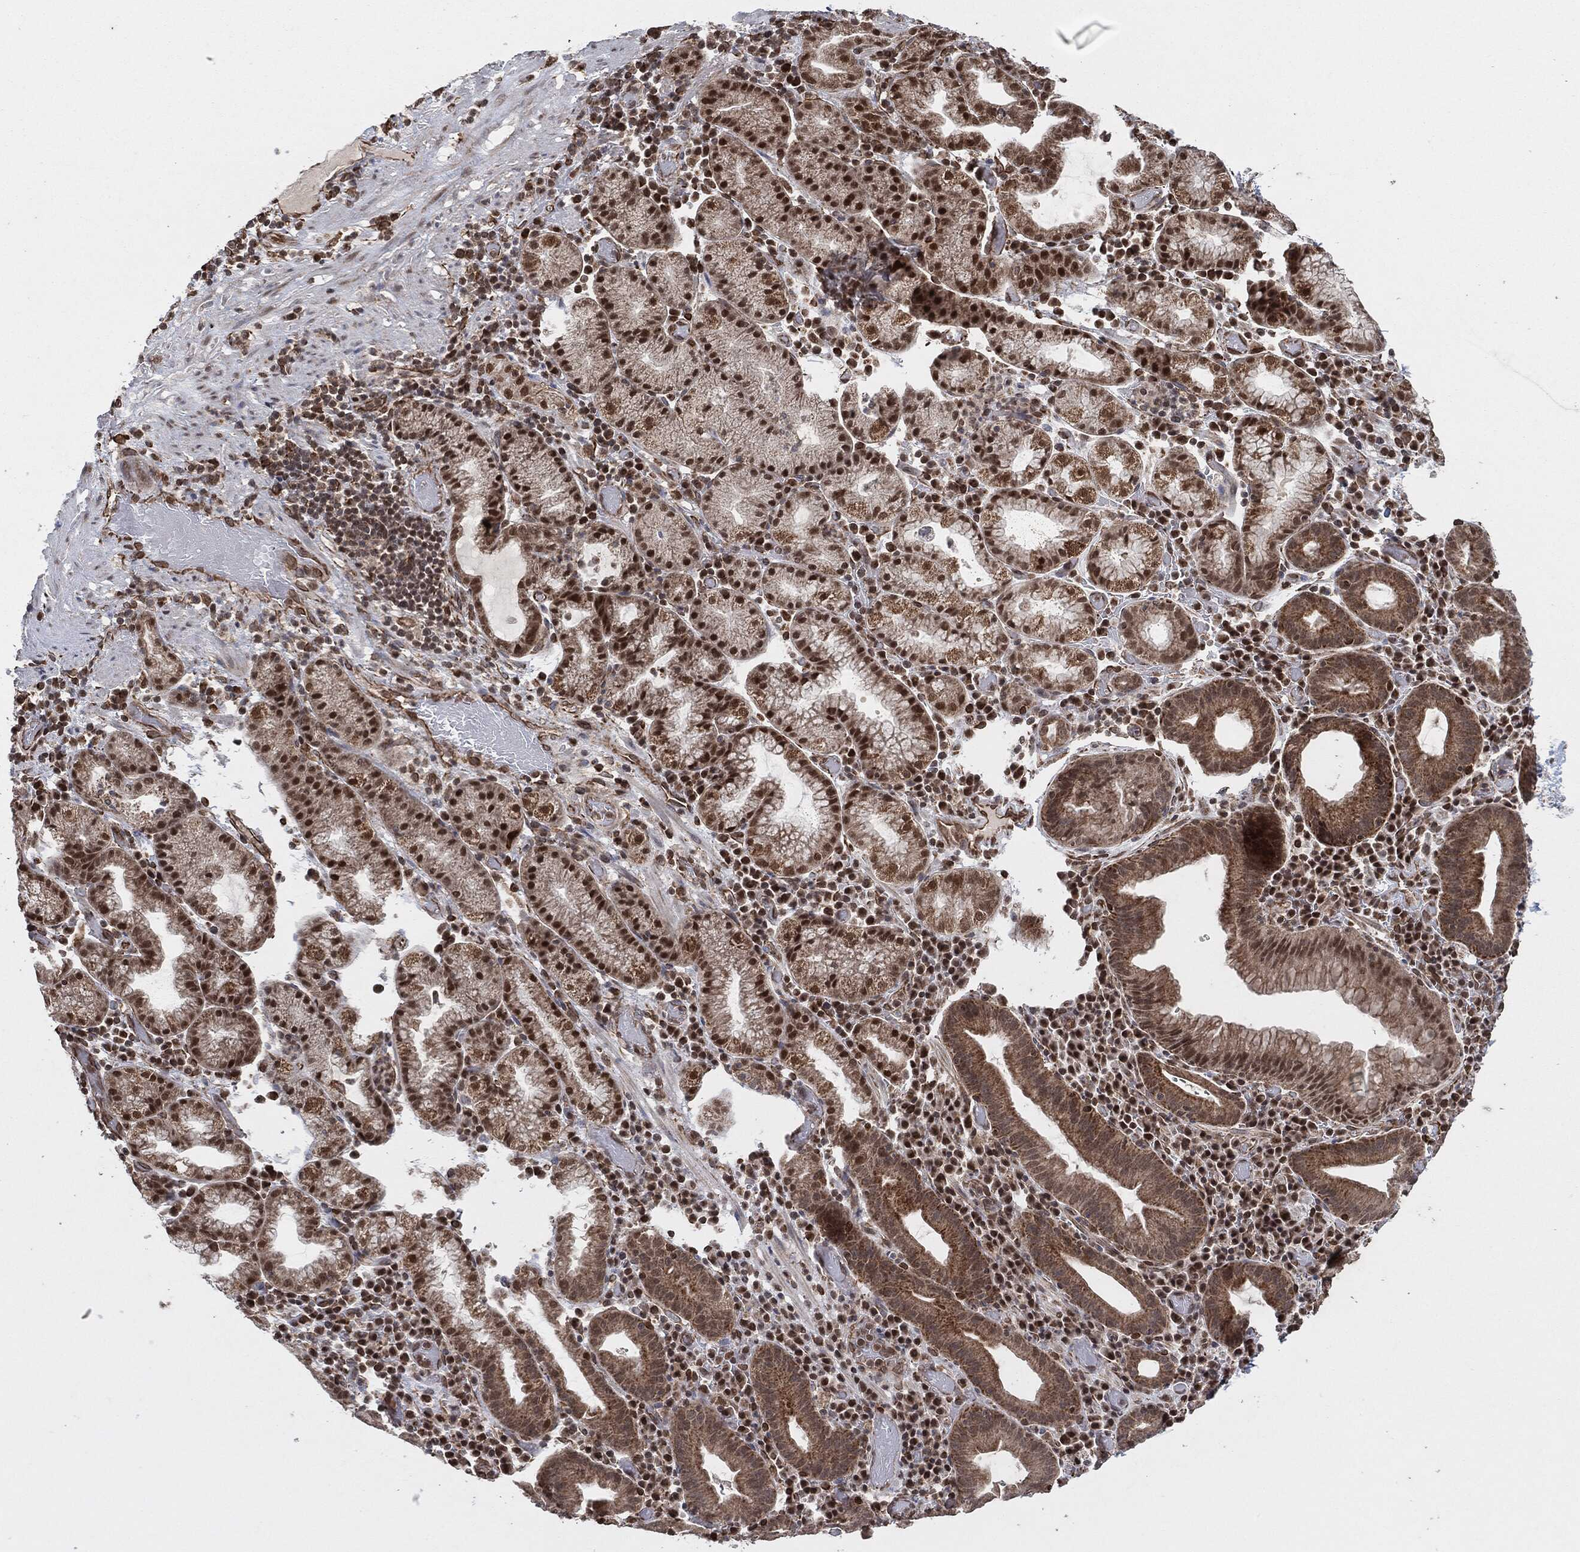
{"staining": {"intensity": "strong", "quantity": "25%-75%", "location": "cytoplasmic/membranous,nuclear"}, "tissue": "stomach cancer", "cell_type": "Tumor cells", "image_type": "cancer", "snomed": [{"axis": "morphology", "description": "Adenocarcinoma, NOS"}, {"axis": "topography", "description": "Stomach"}], "caption": "Protein staining shows strong cytoplasmic/membranous and nuclear staining in approximately 25%-75% of tumor cells in stomach cancer (adenocarcinoma). (Stains: DAB in brown, nuclei in blue, Microscopy: brightfield microscopy at high magnification).", "gene": "TP53RK", "patient": {"sex": "male", "age": 79}}